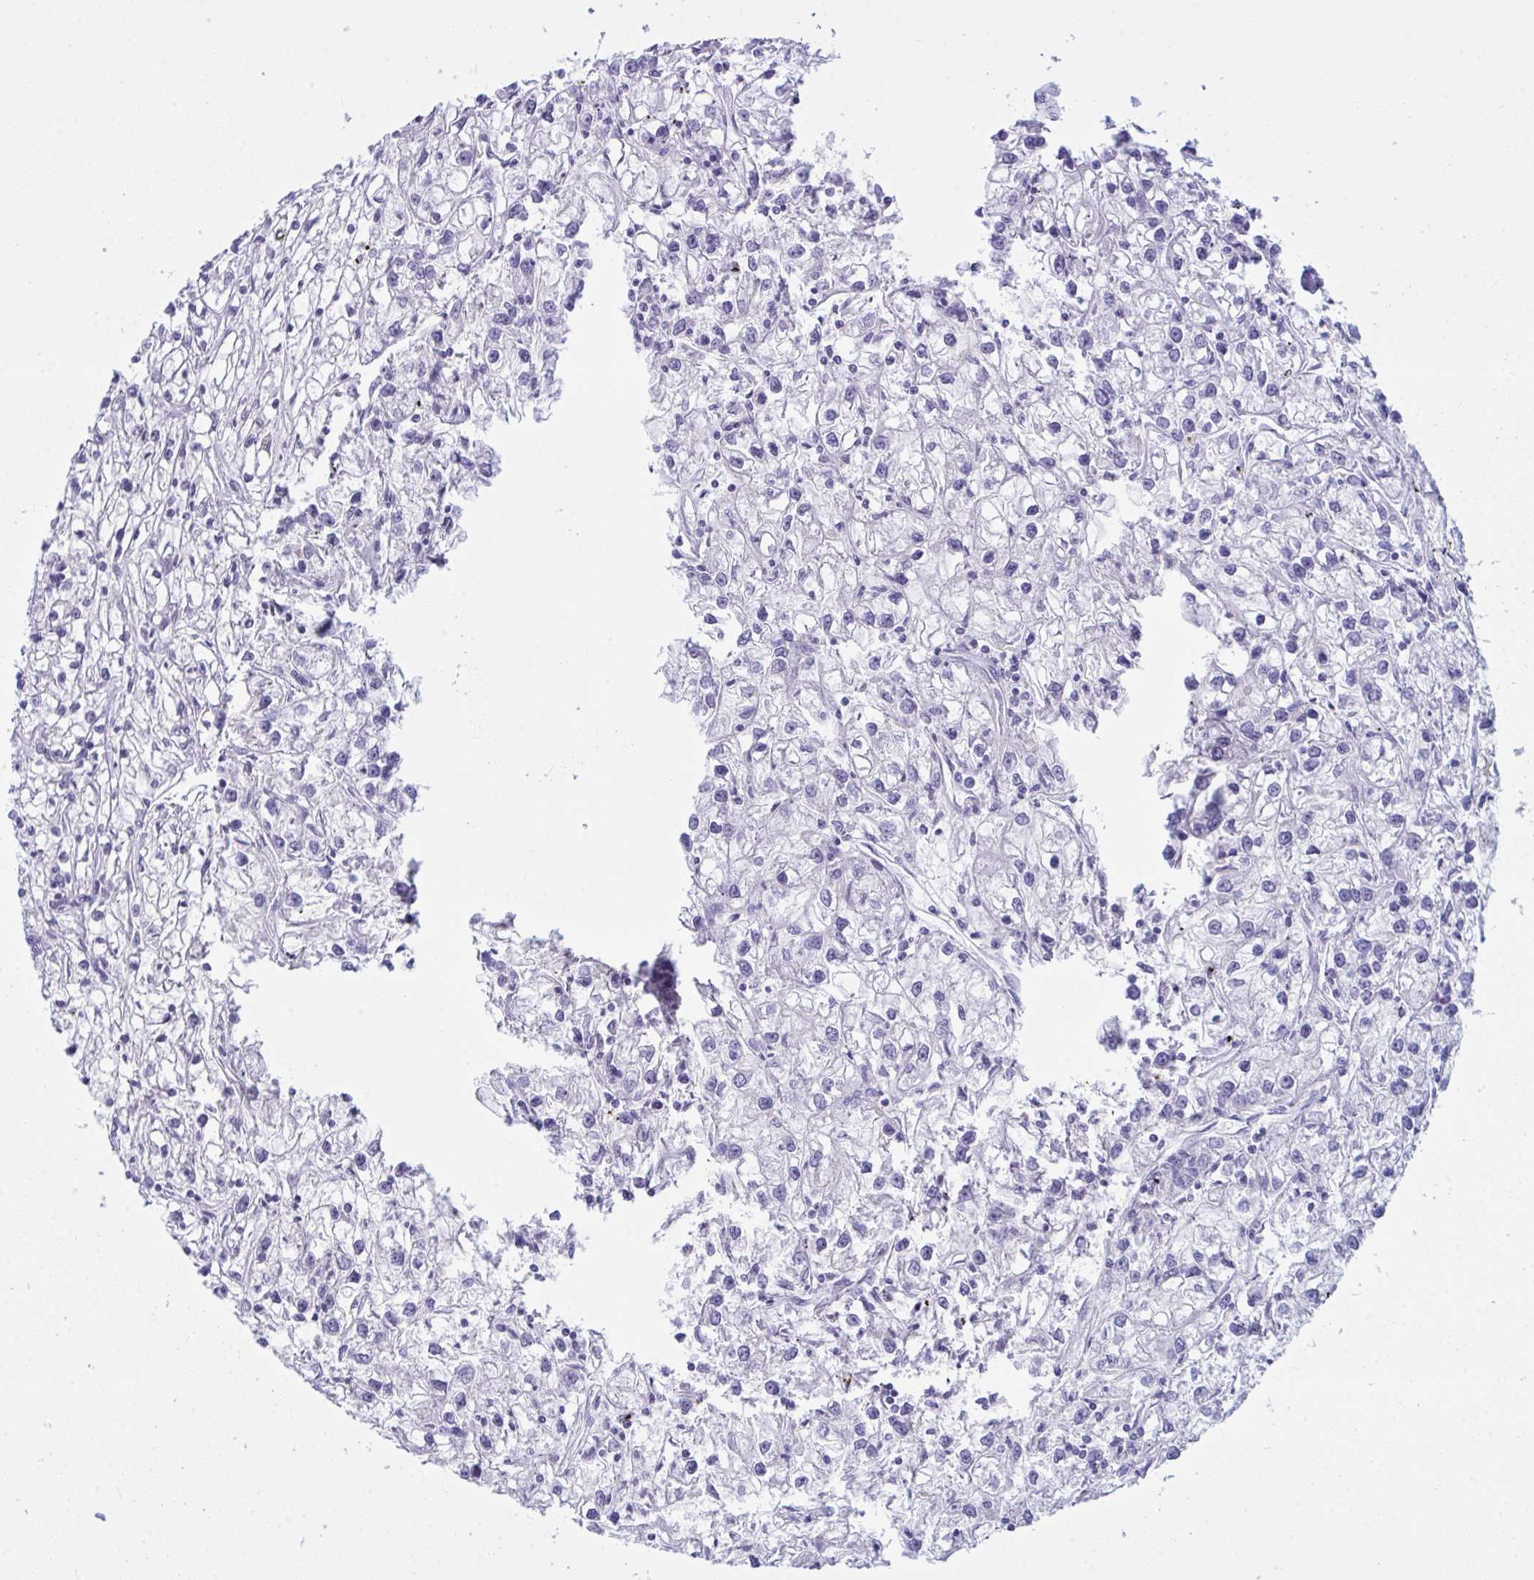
{"staining": {"intensity": "negative", "quantity": "none", "location": "none"}, "tissue": "renal cancer", "cell_type": "Tumor cells", "image_type": "cancer", "snomed": [{"axis": "morphology", "description": "Adenocarcinoma, NOS"}, {"axis": "topography", "description": "Kidney"}], "caption": "This is an immunohistochemistry photomicrograph of adenocarcinoma (renal). There is no staining in tumor cells.", "gene": "BBS1", "patient": {"sex": "female", "age": 59}}